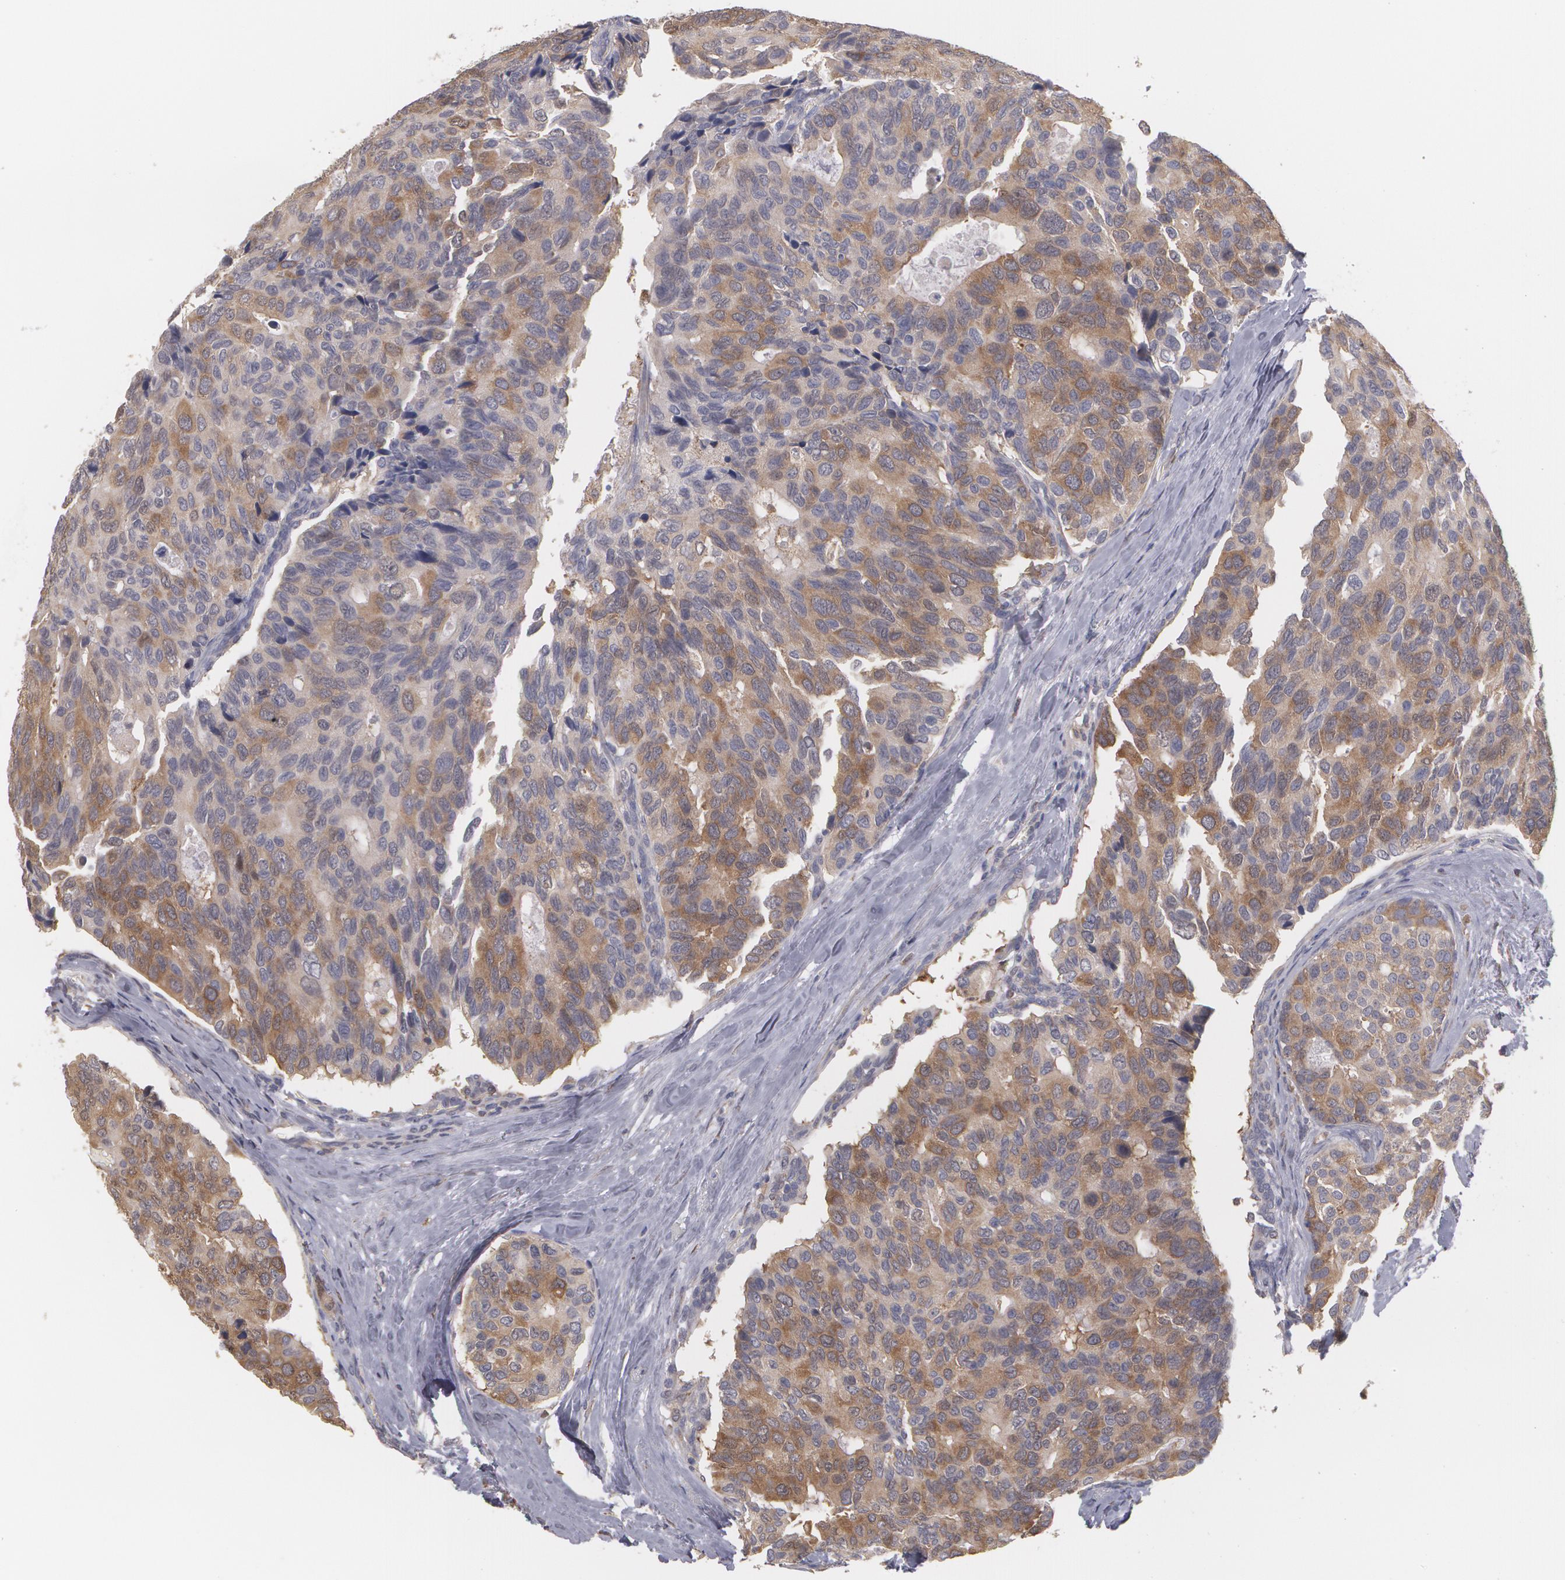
{"staining": {"intensity": "strong", "quantity": ">75%", "location": "cytoplasmic/membranous"}, "tissue": "breast cancer", "cell_type": "Tumor cells", "image_type": "cancer", "snomed": [{"axis": "morphology", "description": "Duct carcinoma"}, {"axis": "topography", "description": "Breast"}], "caption": "IHC (DAB) staining of human breast cancer (intraductal carcinoma) shows strong cytoplasmic/membranous protein staining in approximately >75% of tumor cells.", "gene": "MTHFD1", "patient": {"sex": "female", "age": 69}}